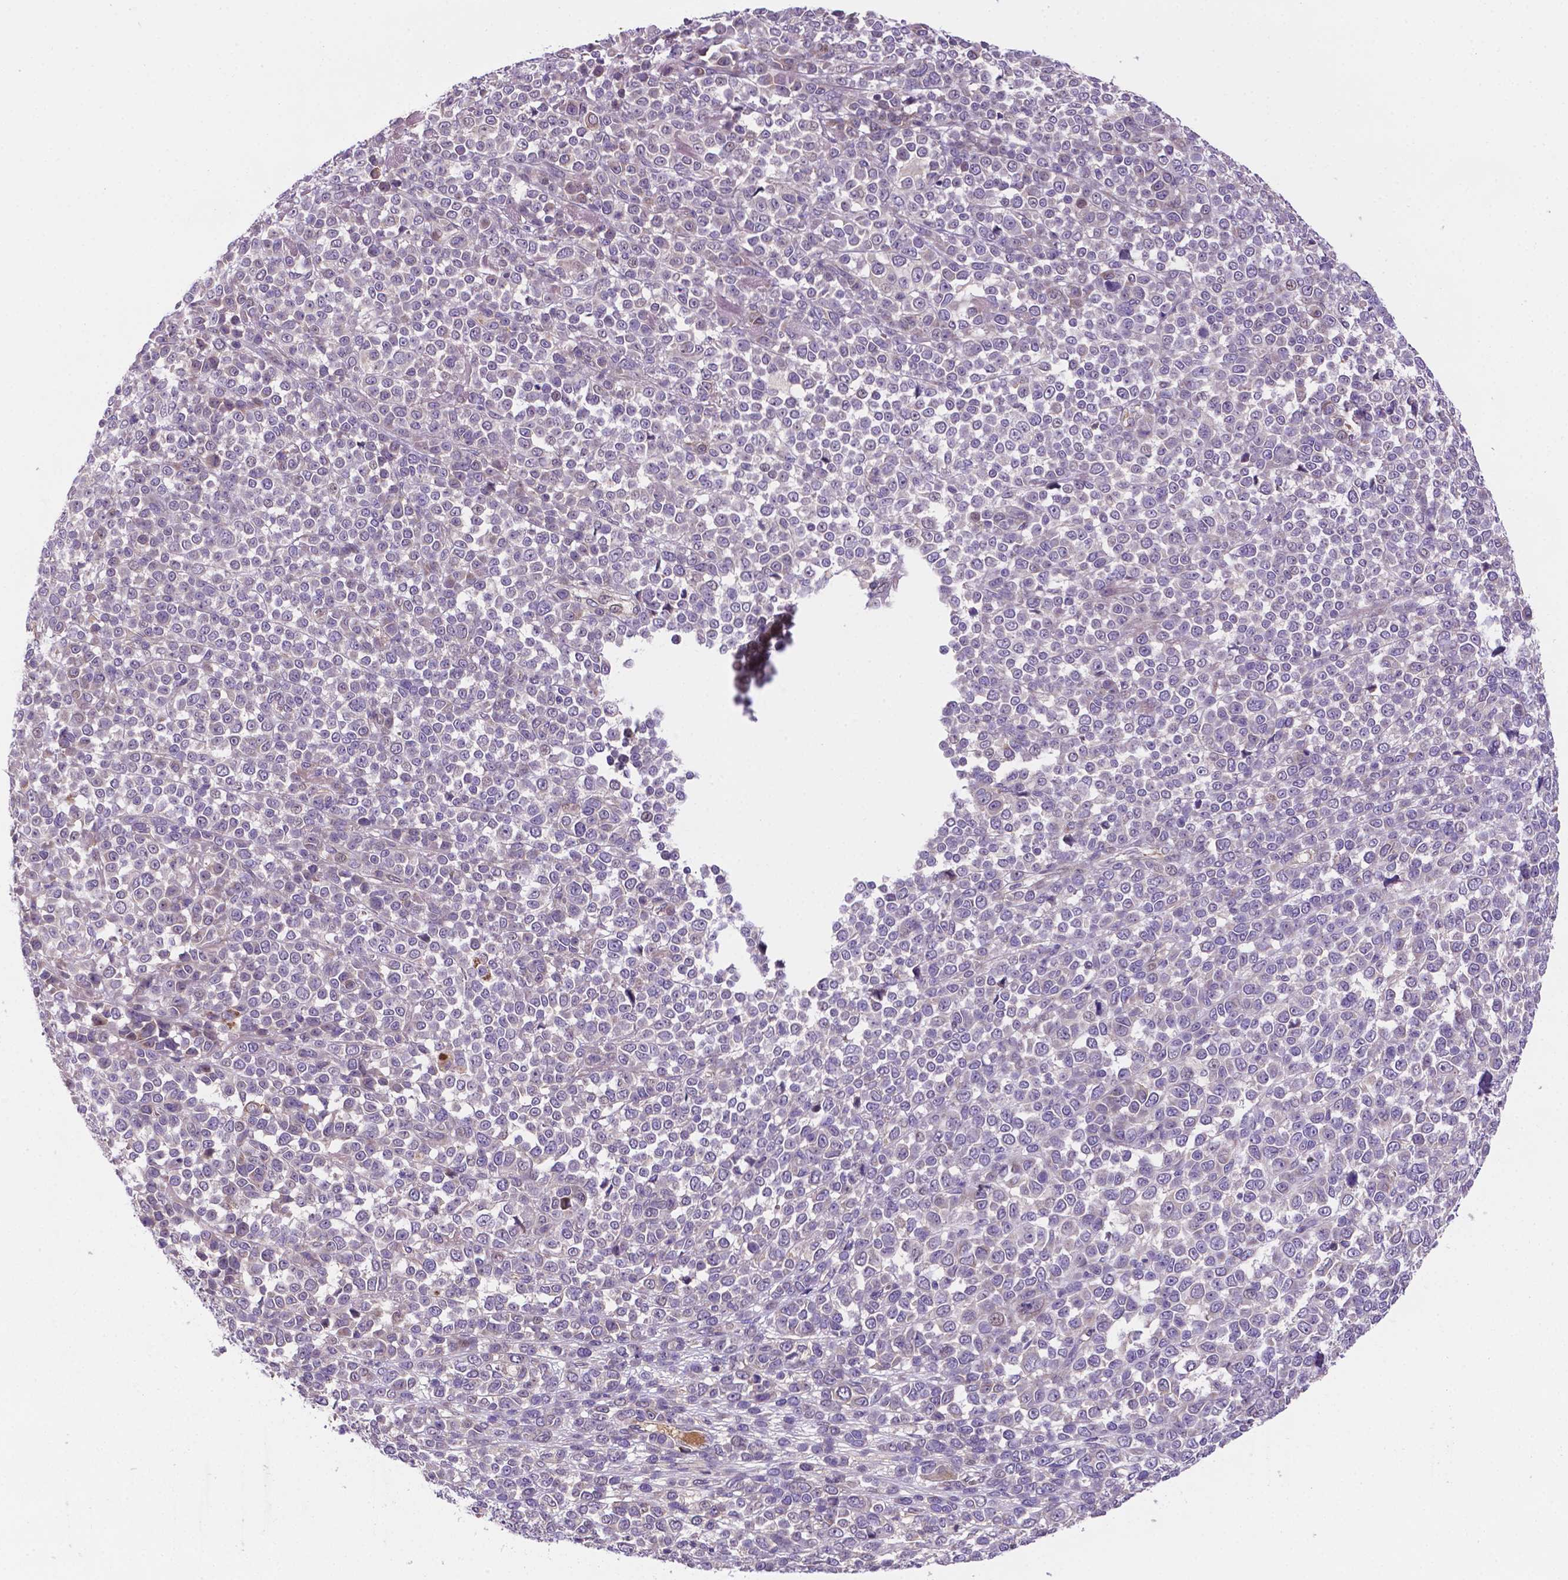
{"staining": {"intensity": "negative", "quantity": "none", "location": "none"}, "tissue": "melanoma", "cell_type": "Tumor cells", "image_type": "cancer", "snomed": [{"axis": "morphology", "description": "Malignant melanoma, NOS"}, {"axis": "topography", "description": "Skin"}], "caption": "This micrograph is of melanoma stained with immunohistochemistry to label a protein in brown with the nuclei are counter-stained blue. There is no positivity in tumor cells.", "gene": "TM4SF20", "patient": {"sex": "female", "age": 95}}